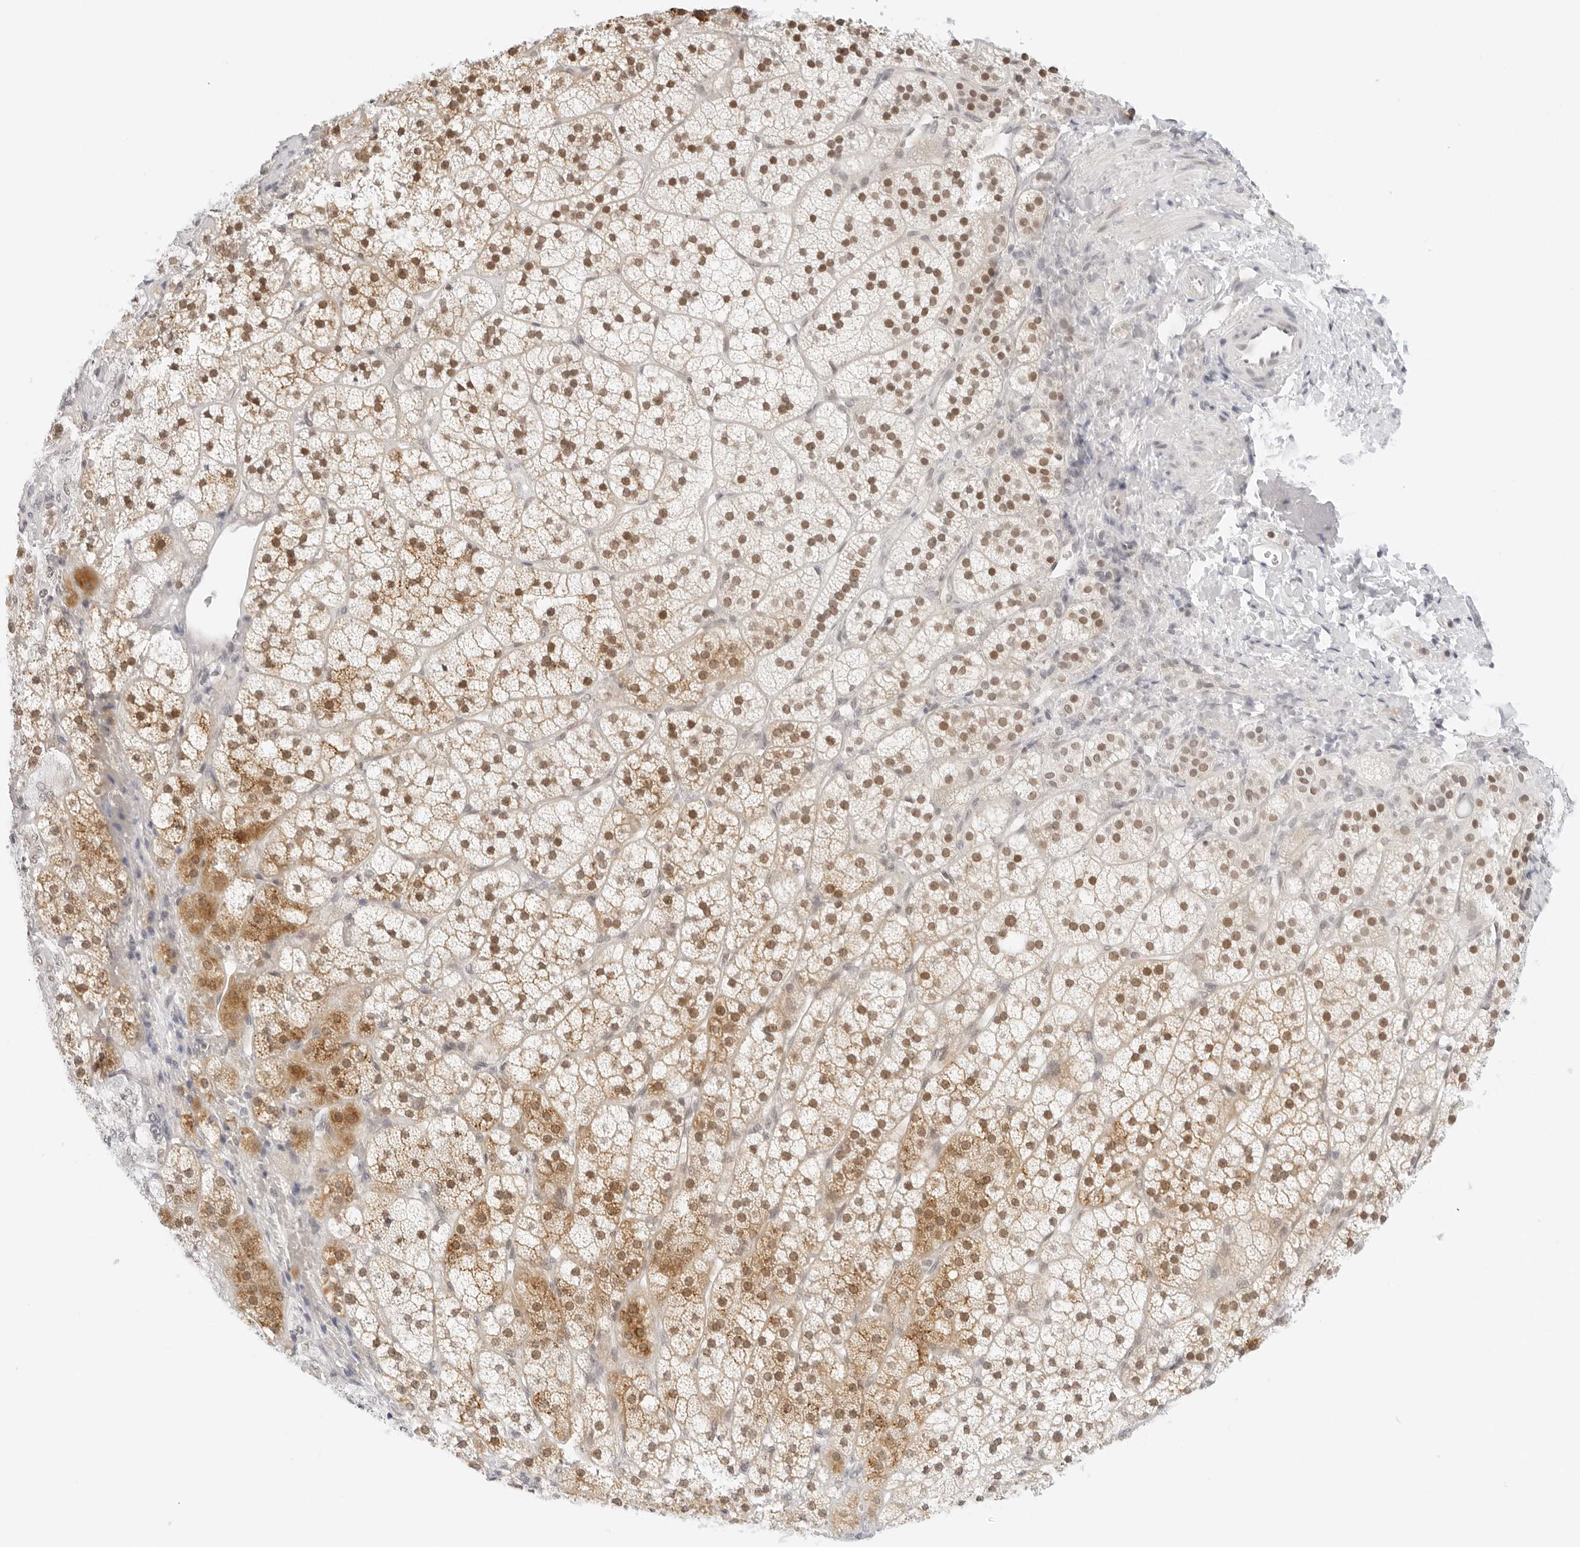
{"staining": {"intensity": "moderate", "quantity": ">75%", "location": "cytoplasmic/membranous,nuclear"}, "tissue": "adrenal gland", "cell_type": "Glandular cells", "image_type": "normal", "snomed": [{"axis": "morphology", "description": "Normal tissue, NOS"}, {"axis": "topography", "description": "Adrenal gland"}], "caption": "Protein expression analysis of benign adrenal gland demonstrates moderate cytoplasmic/membranous,nuclear expression in about >75% of glandular cells. (DAB = brown stain, brightfield microscopy at high magnification).", "gene": "POLR3C", "patient": {"sex": "female", "age": 44}}